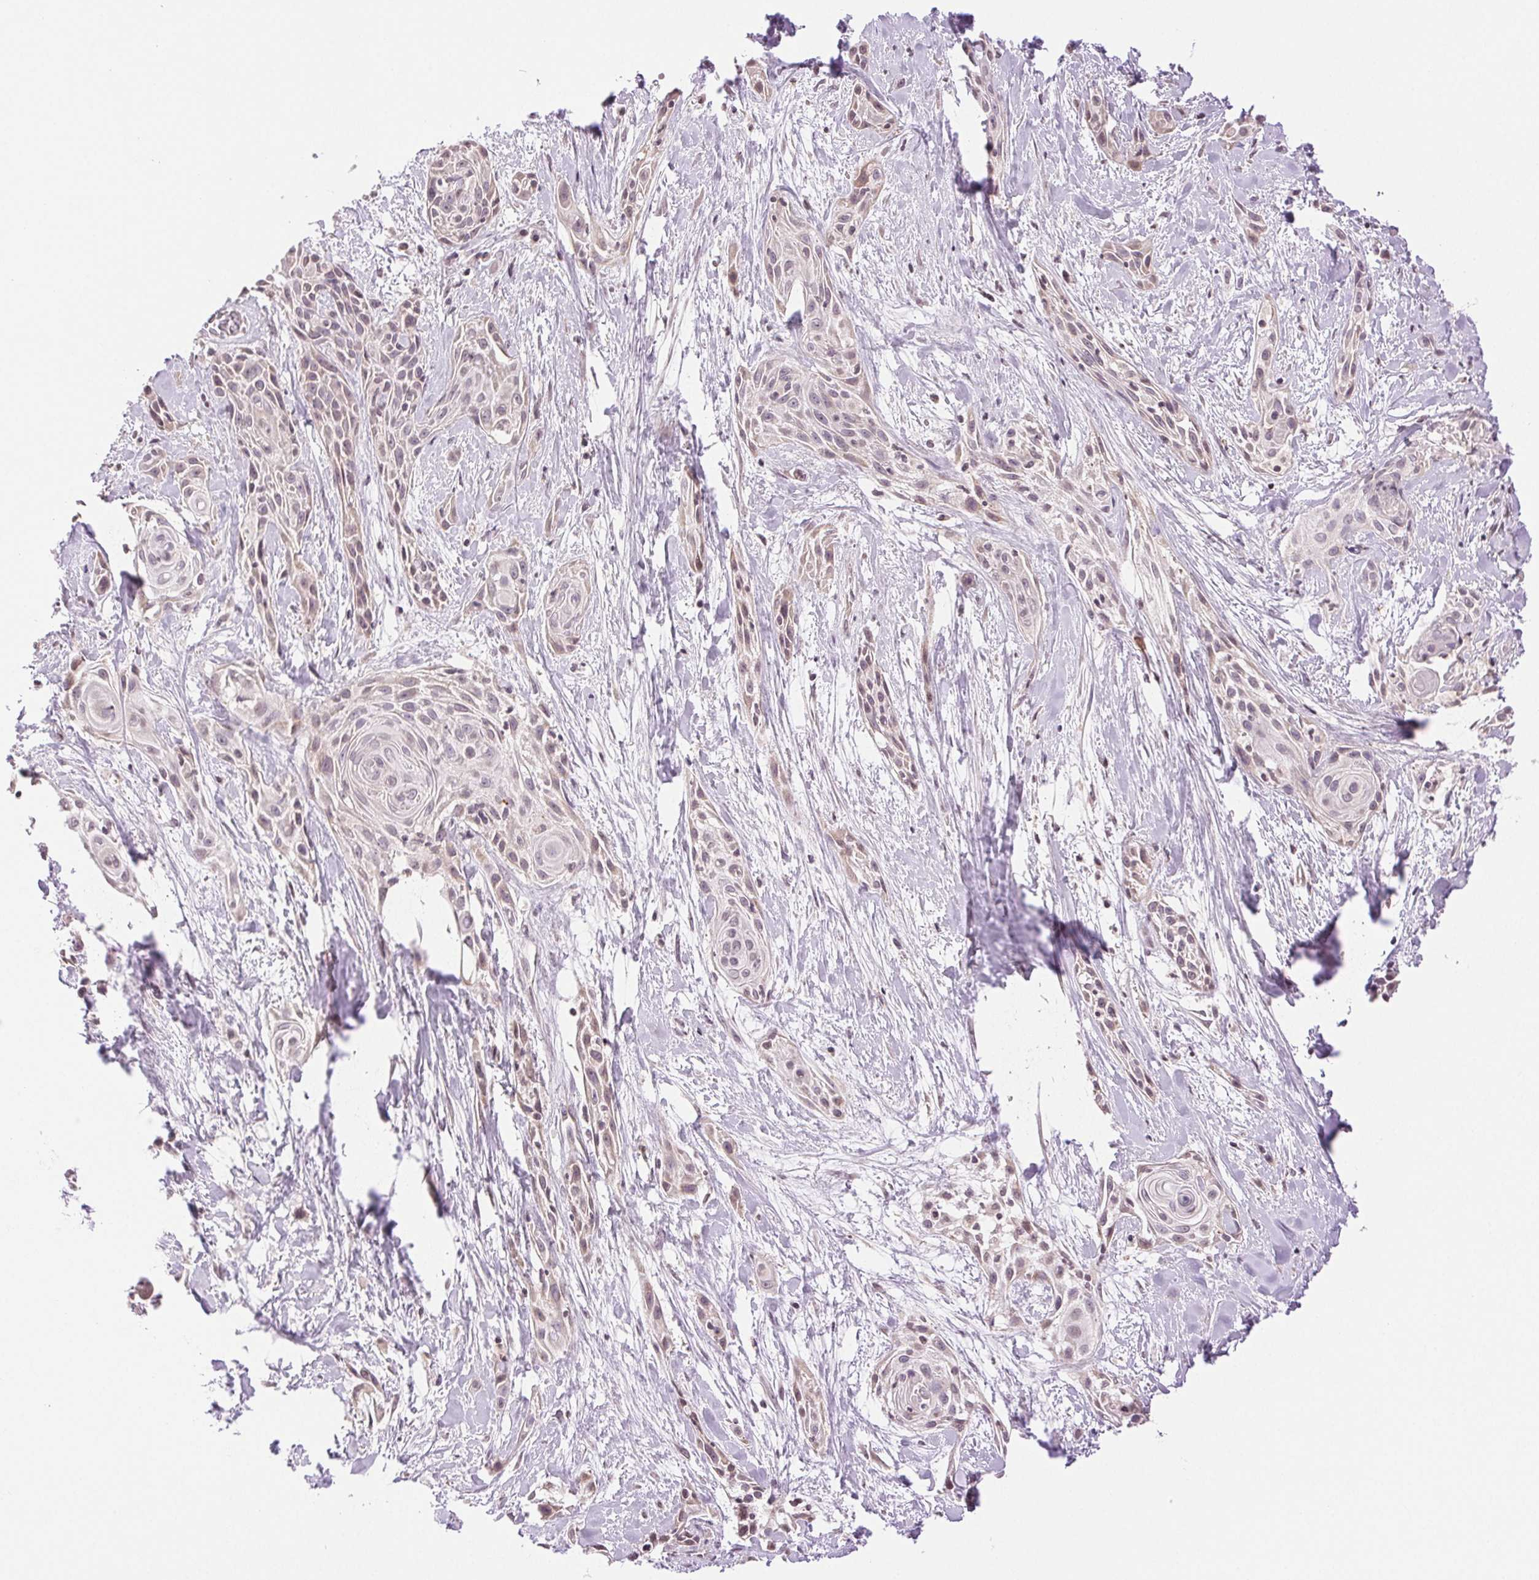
{"staining": {"intensity": "weak", "quantity": "<25%", "location": "nuclear"}, "tissue": "skin cancer", "cell_type": "Tumor cells", "image_type": "cancer", "snomed": [{"axis": "morphology", "description": "Squamous cell carcinoma, NOS"}, {"axis": "topography", "description": "Skin"}, {"axis": "topography", "description": "Anal"}], "caption": "Immunohistochemical staining of skin squamous cell carcinoma reveals no significant expression in tumor cells. The staining was performed using DAB (3,3'-diaminobenzidine) to visualize the protein expression in brown, while the nuclei were stained in blue with hematoxylin (Magnification: 20x).", "gene": "TNNT3", "patient": {"sex": "male", "age": 64}}